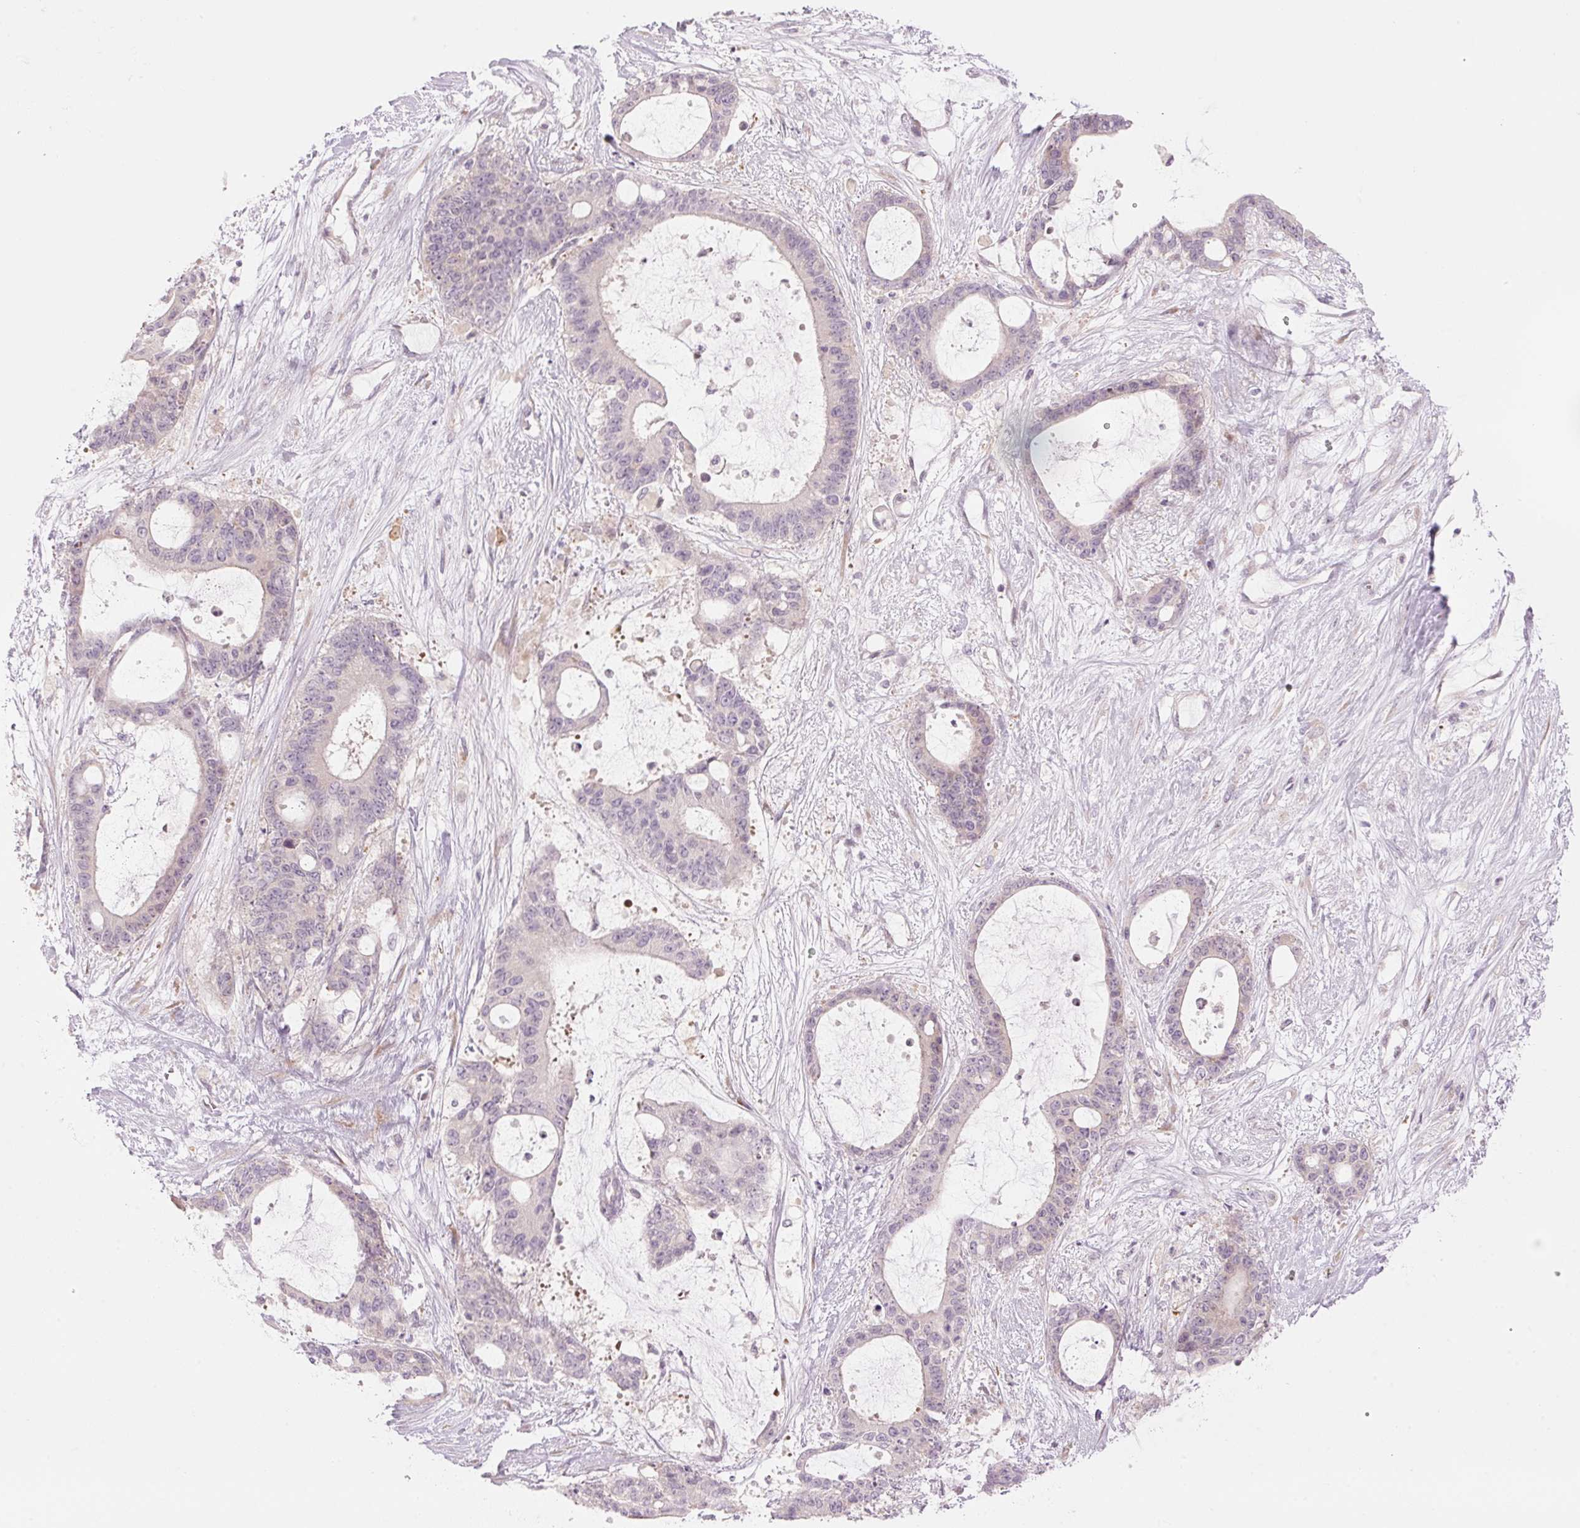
{"staining": {"intensity": "negative", "quantity": "none", "location": "none"}, "tissue": "liver cancer", "cell_type": "Tumor cells", "image_type": "cancer", "snomed": [{"axis": "morphology", "description": "Normal tissue, NOS"}, {"axis": "morphology", "description": "Cholangiocarcinoma"}, {"axis": "topography", "description": "Liver"}, {"axis": "topography", "description": "Peripheral nerve tissue"}], "caption": "A photomicrograph of human liver cholangiocarcinoma is negative for staining in tumor cells.", "gene": "GNMT", "patient": {"sex": "female", "age": 73}}